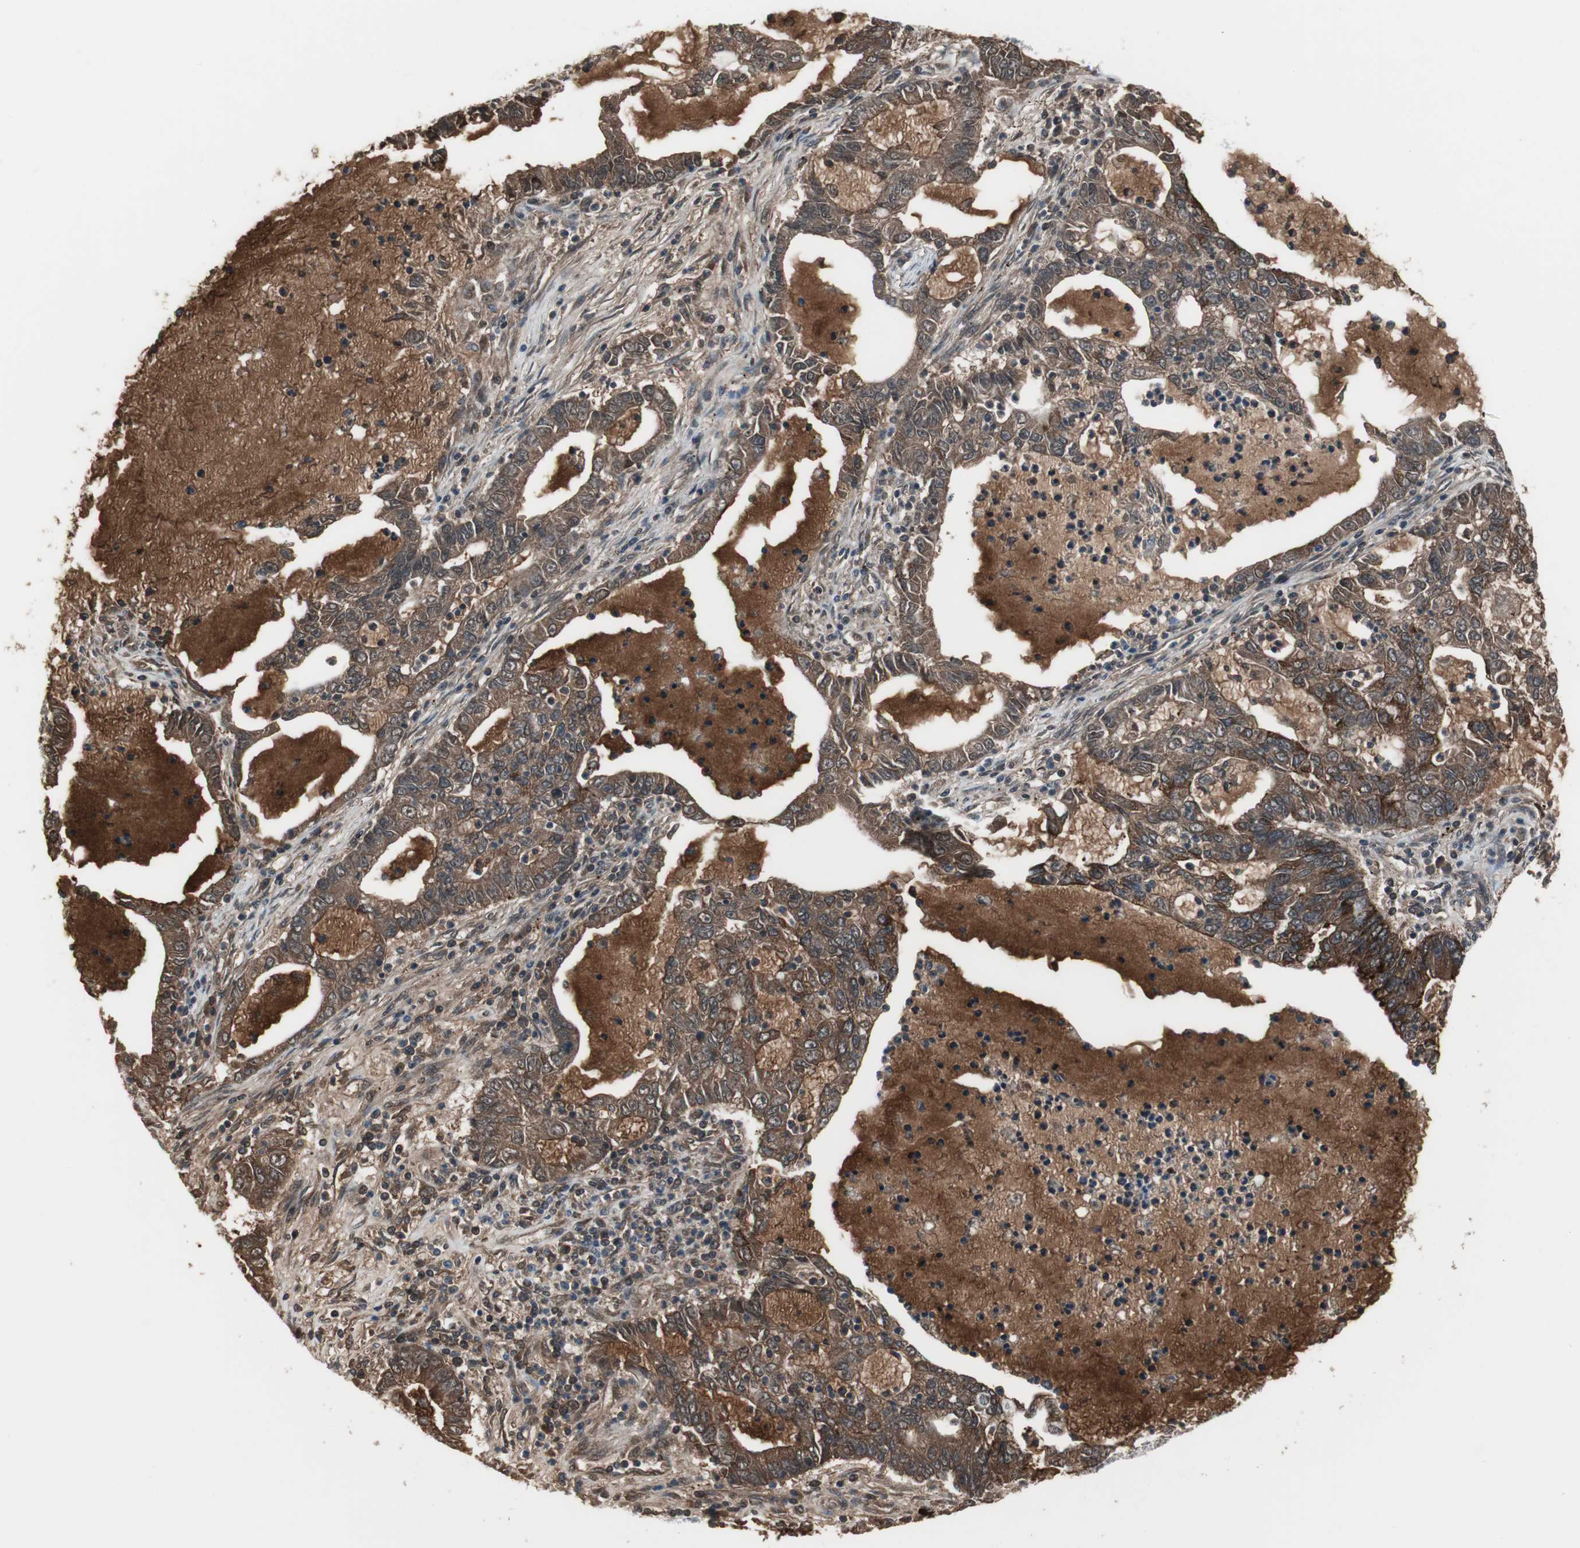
{"staining": {"intensity": "strong", "quantity": ">75%", "location": "cytoplasmic/membranous"}, "tissue": "lung cancer", "cell_type": "Tumor cells", "image_type": "cancer", "snomed": [{"axis": "morphology", "description": "Adenocarcinoma, NOS"}, {"axis": "topography", "description": "Lung"}], "caption": "DAB (3,3'-diaminobenzidine) immunohistochemical staining of lung adenocarcinoma reveals strong cytoplasmic/membranous protein positivity in approximately >75% of tumor cells. (brown staining indicates protein expression, while blue staining denotes nuclei).", "gene": "PIGR", "patient": {"sex": "female", "age": 51}}